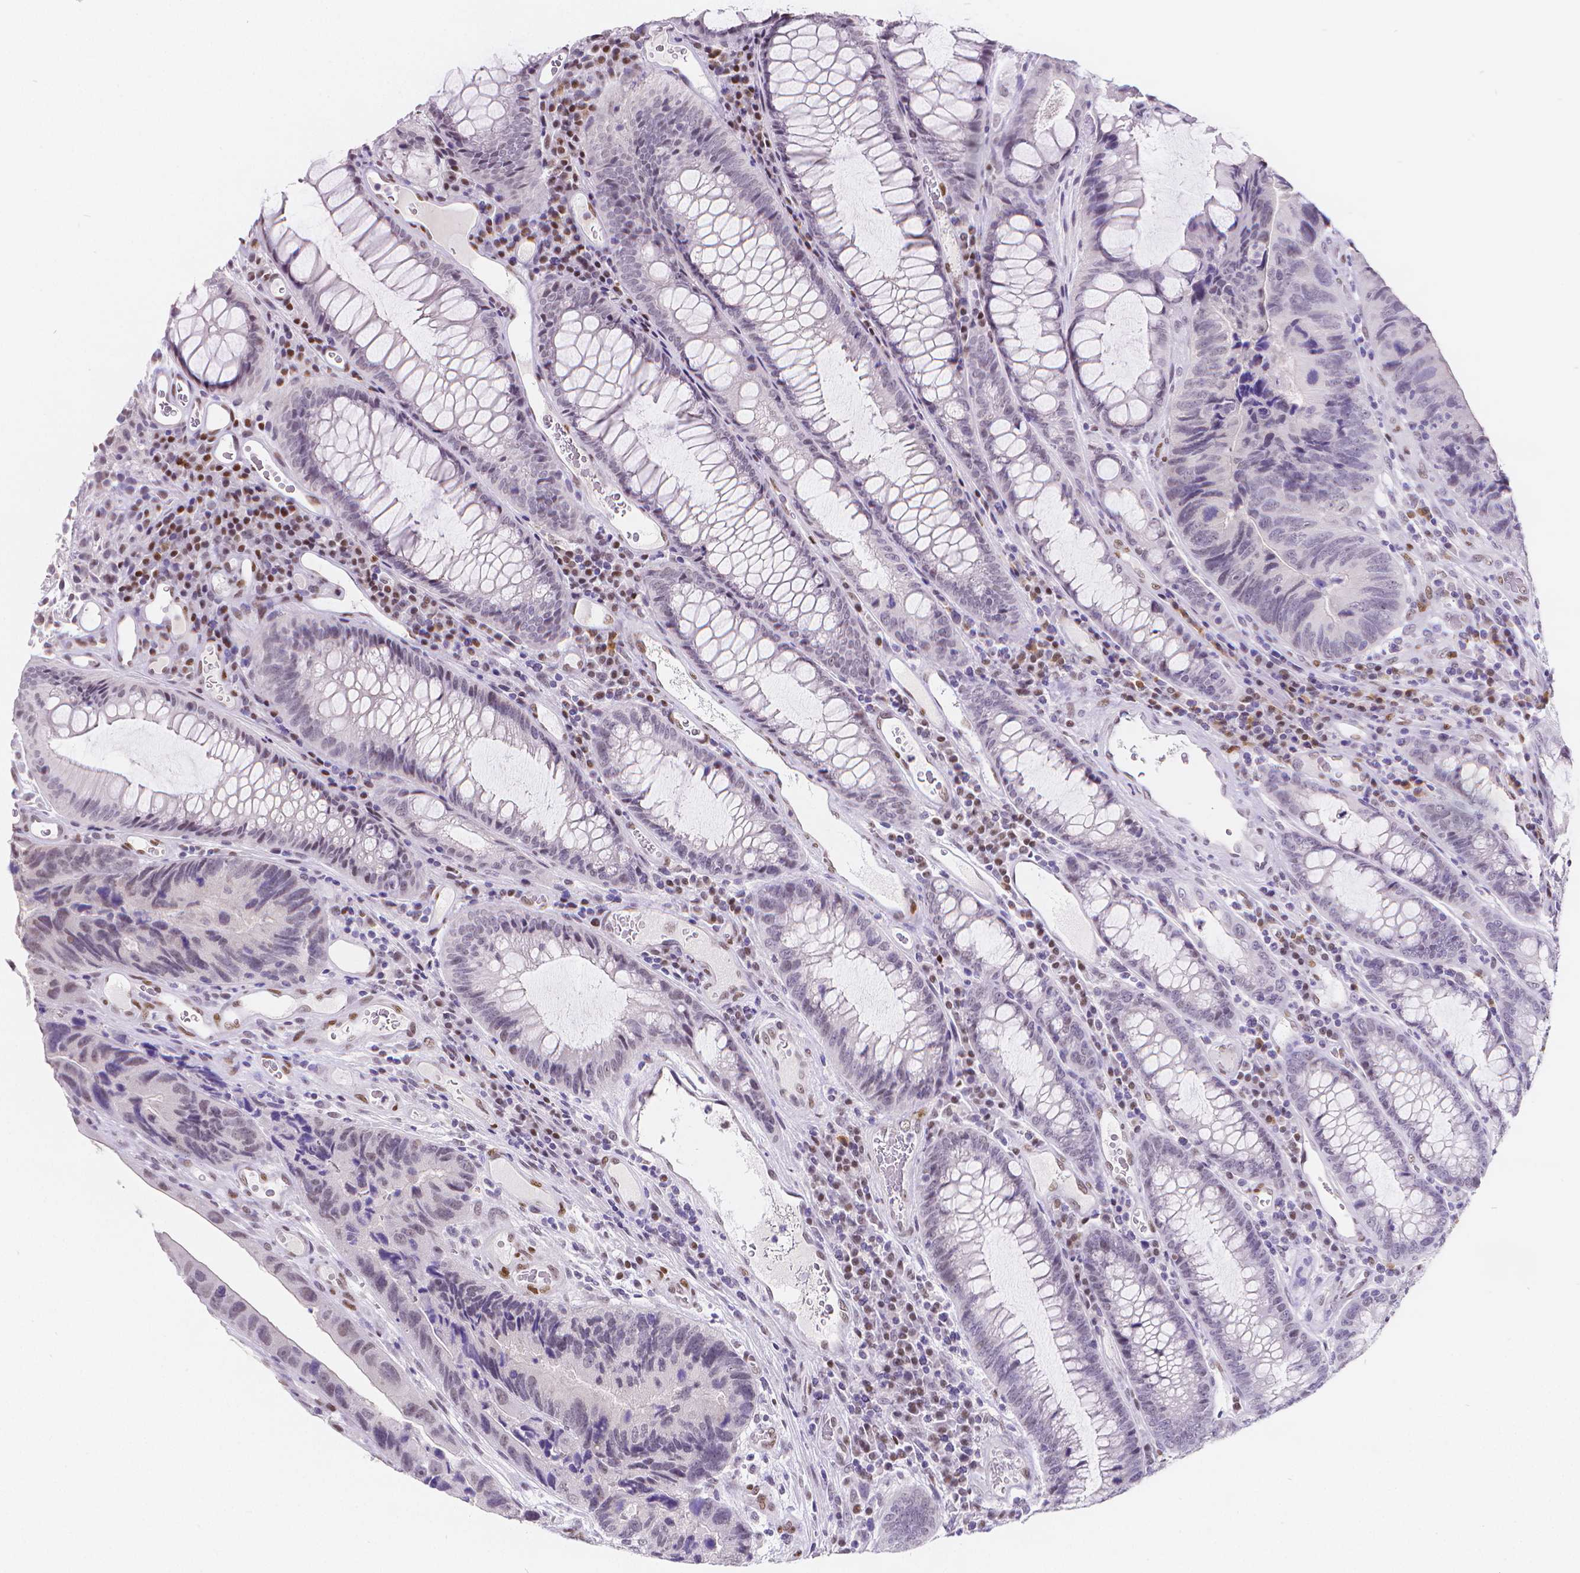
{"staining": {"intensity": "negative", "quantity": "none", "location": "none"}, "tissue": "colorectal cancer", "cell_type": "Tumor cells", "image_type": "cancer", "snomed": [{"axis": "morphology", "description": "Adenocarcinoma, NOS"}, {"axis": "topography", "description": "Colon"}], "caption": "An immunohistochemistry micrograph of colorectal cancer (adenocarcinoma) is shown. There is no staining in tumor cells of colorectal cancer (adenocarcinoma). (Stains: DAB immunohistochemistry with hematoxylin counter stain, Microscopy: brightfield microscopy at high magnification).", "gene": "MEF2C", "patient": {"sex": "female", "age": 67}}